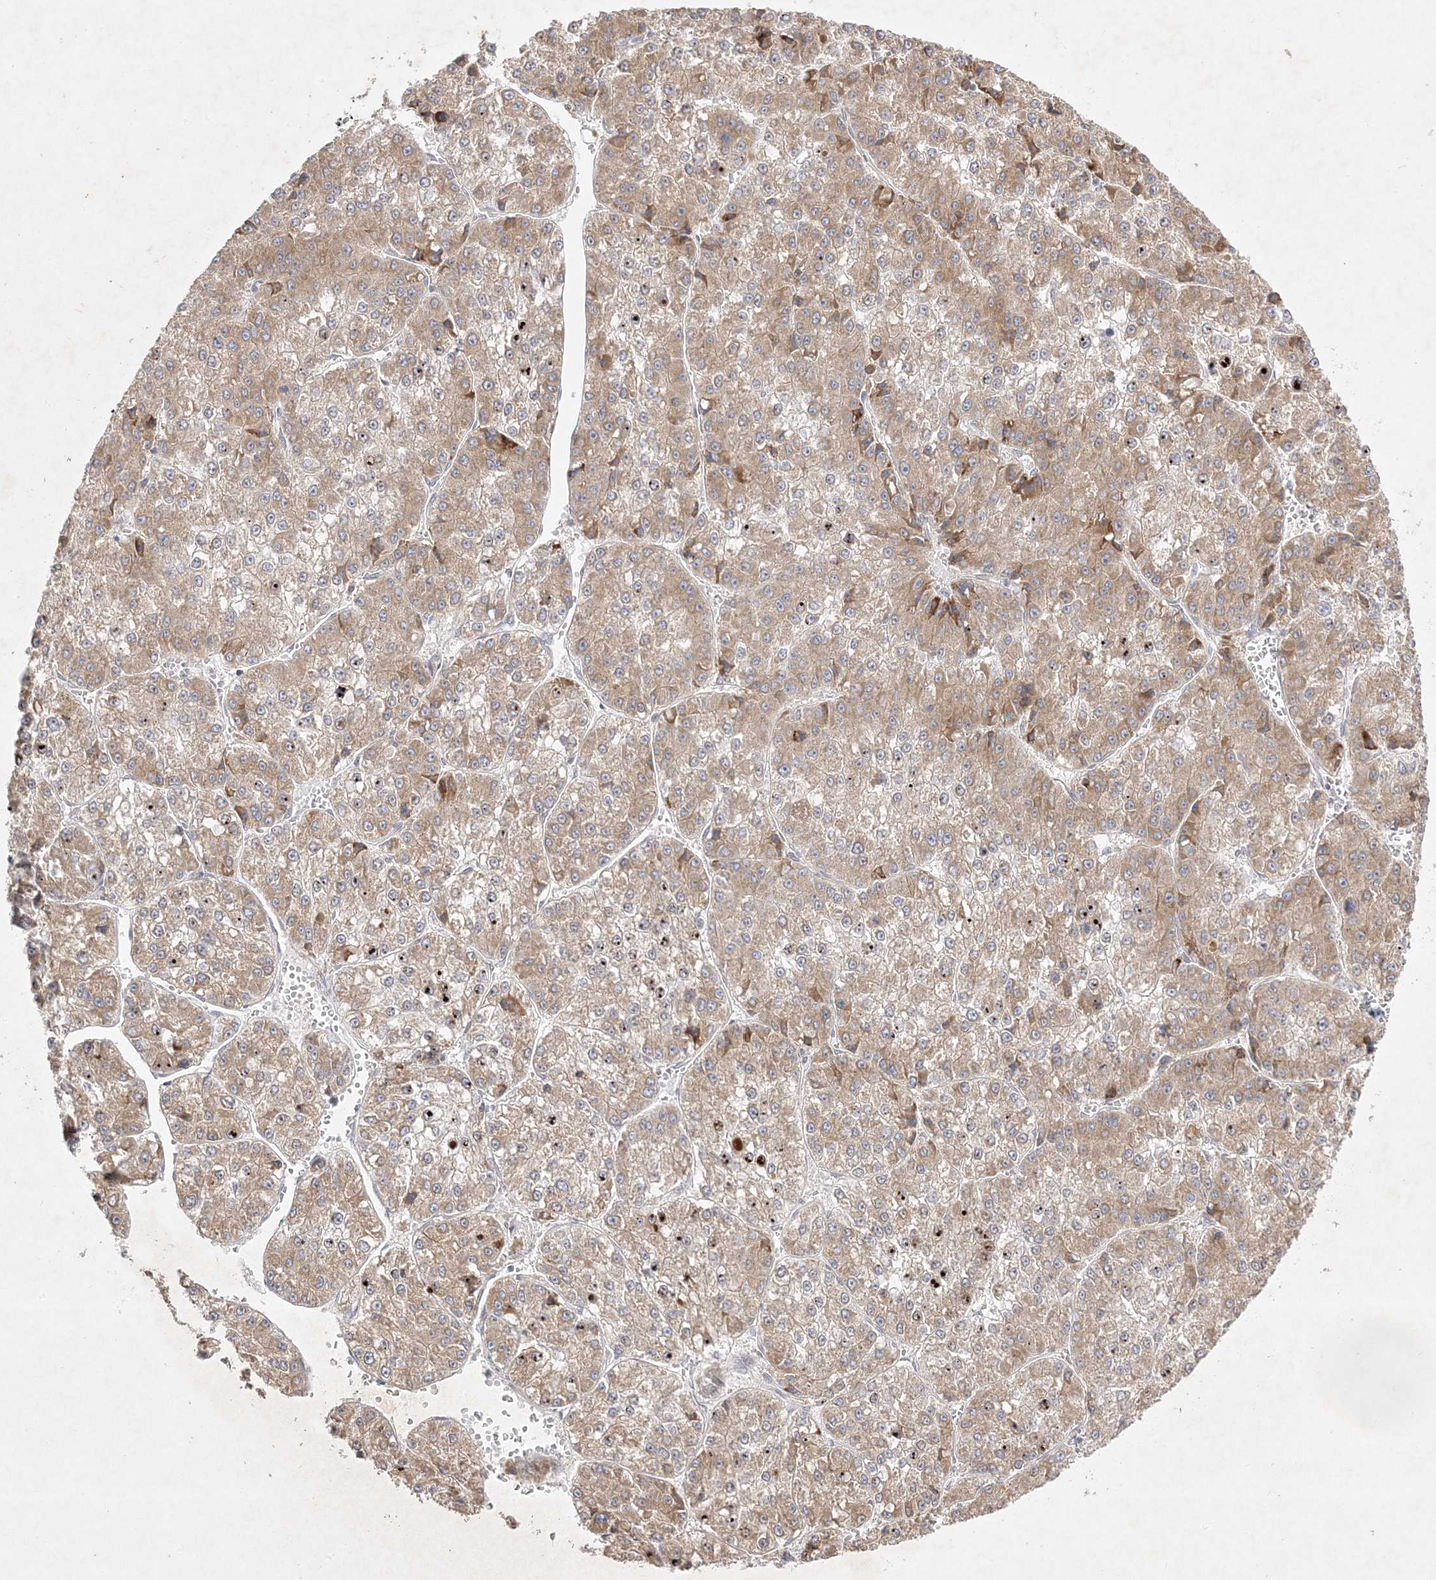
{"staining": {"intensity": "moderate", "quantity": ">75%", "location": "cytoplasmic/membranous"}, "tissue": "liver cancer", "cell_type": "Tumor cells", "image_type": "cancer", "snomed": [{"axis": "morphology", "description": "Carcinoma, Hepatocellular, NOS"}, {"axis": "topography", "description": "Liver"}], "caption": "Hepatocellular carcinoma (liver) stained for a protein displays moderate cytoplasmic/membranous positivity in tumor cells.", "gene": "C2CD2", "patient": {"sex": "female", "age": 73}}